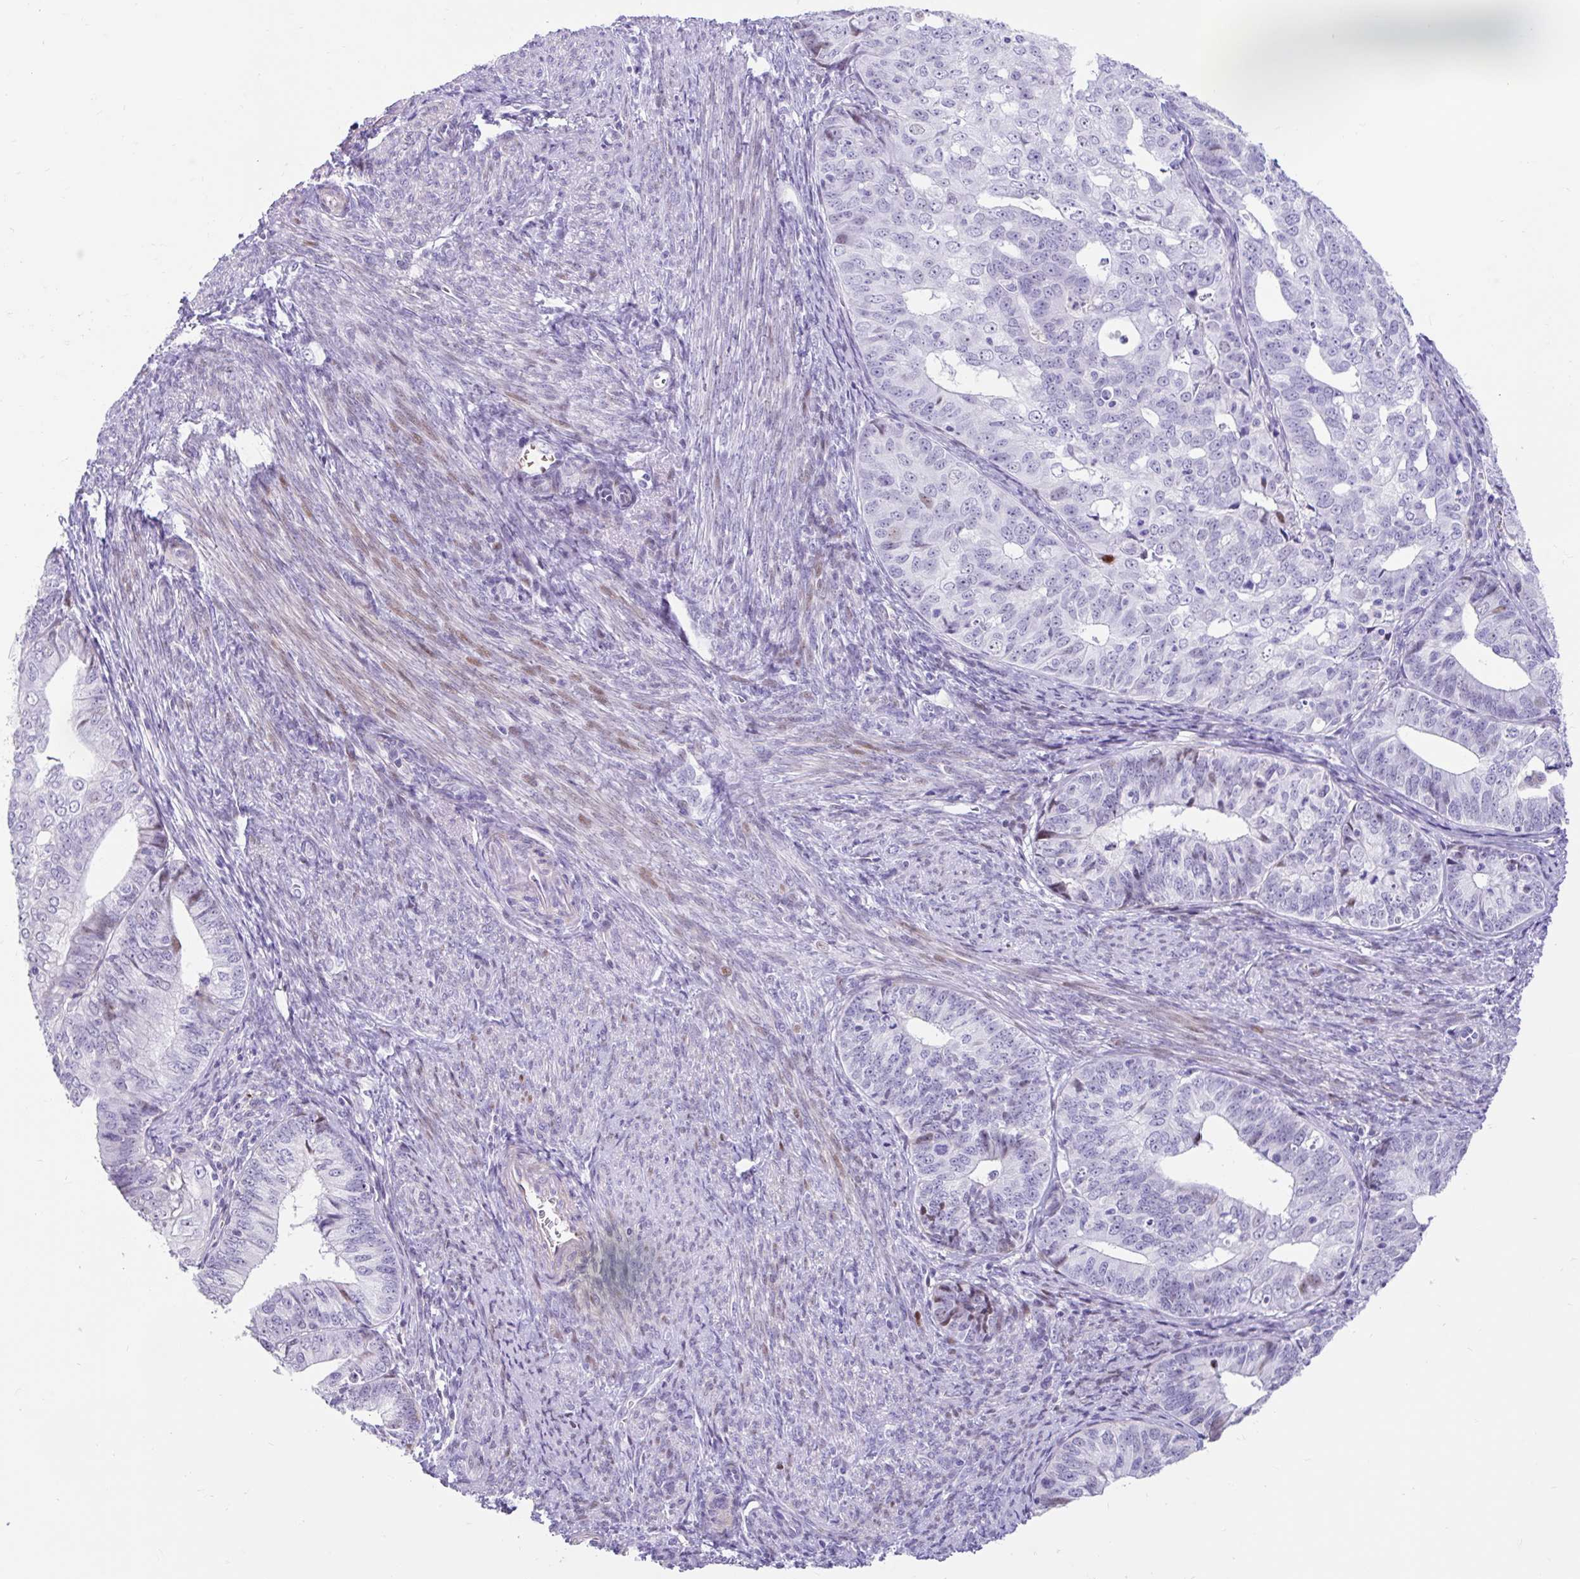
{"staining": {"intensity": "negative", "quantity": "none", "location": "none"}, "tissue": "endometrial cancer", "cell_type": "Tumor cells", "image_type": "cancer", "snomed": [{"axis": "morphology", "description": "Adenocarcinoma, NOS"}, {"axis": "topography", "description": "Endometrium"}], "caption": "Endometrial cancer (adenocarcinoma) was stained to show a protein in brown. There is no significant expression in tumor cells. (DAB IHC visualized using brightfield microscopy, high magnification).", "gene": "NHLH2", "patient": {"sex": "female", "age": 56}}